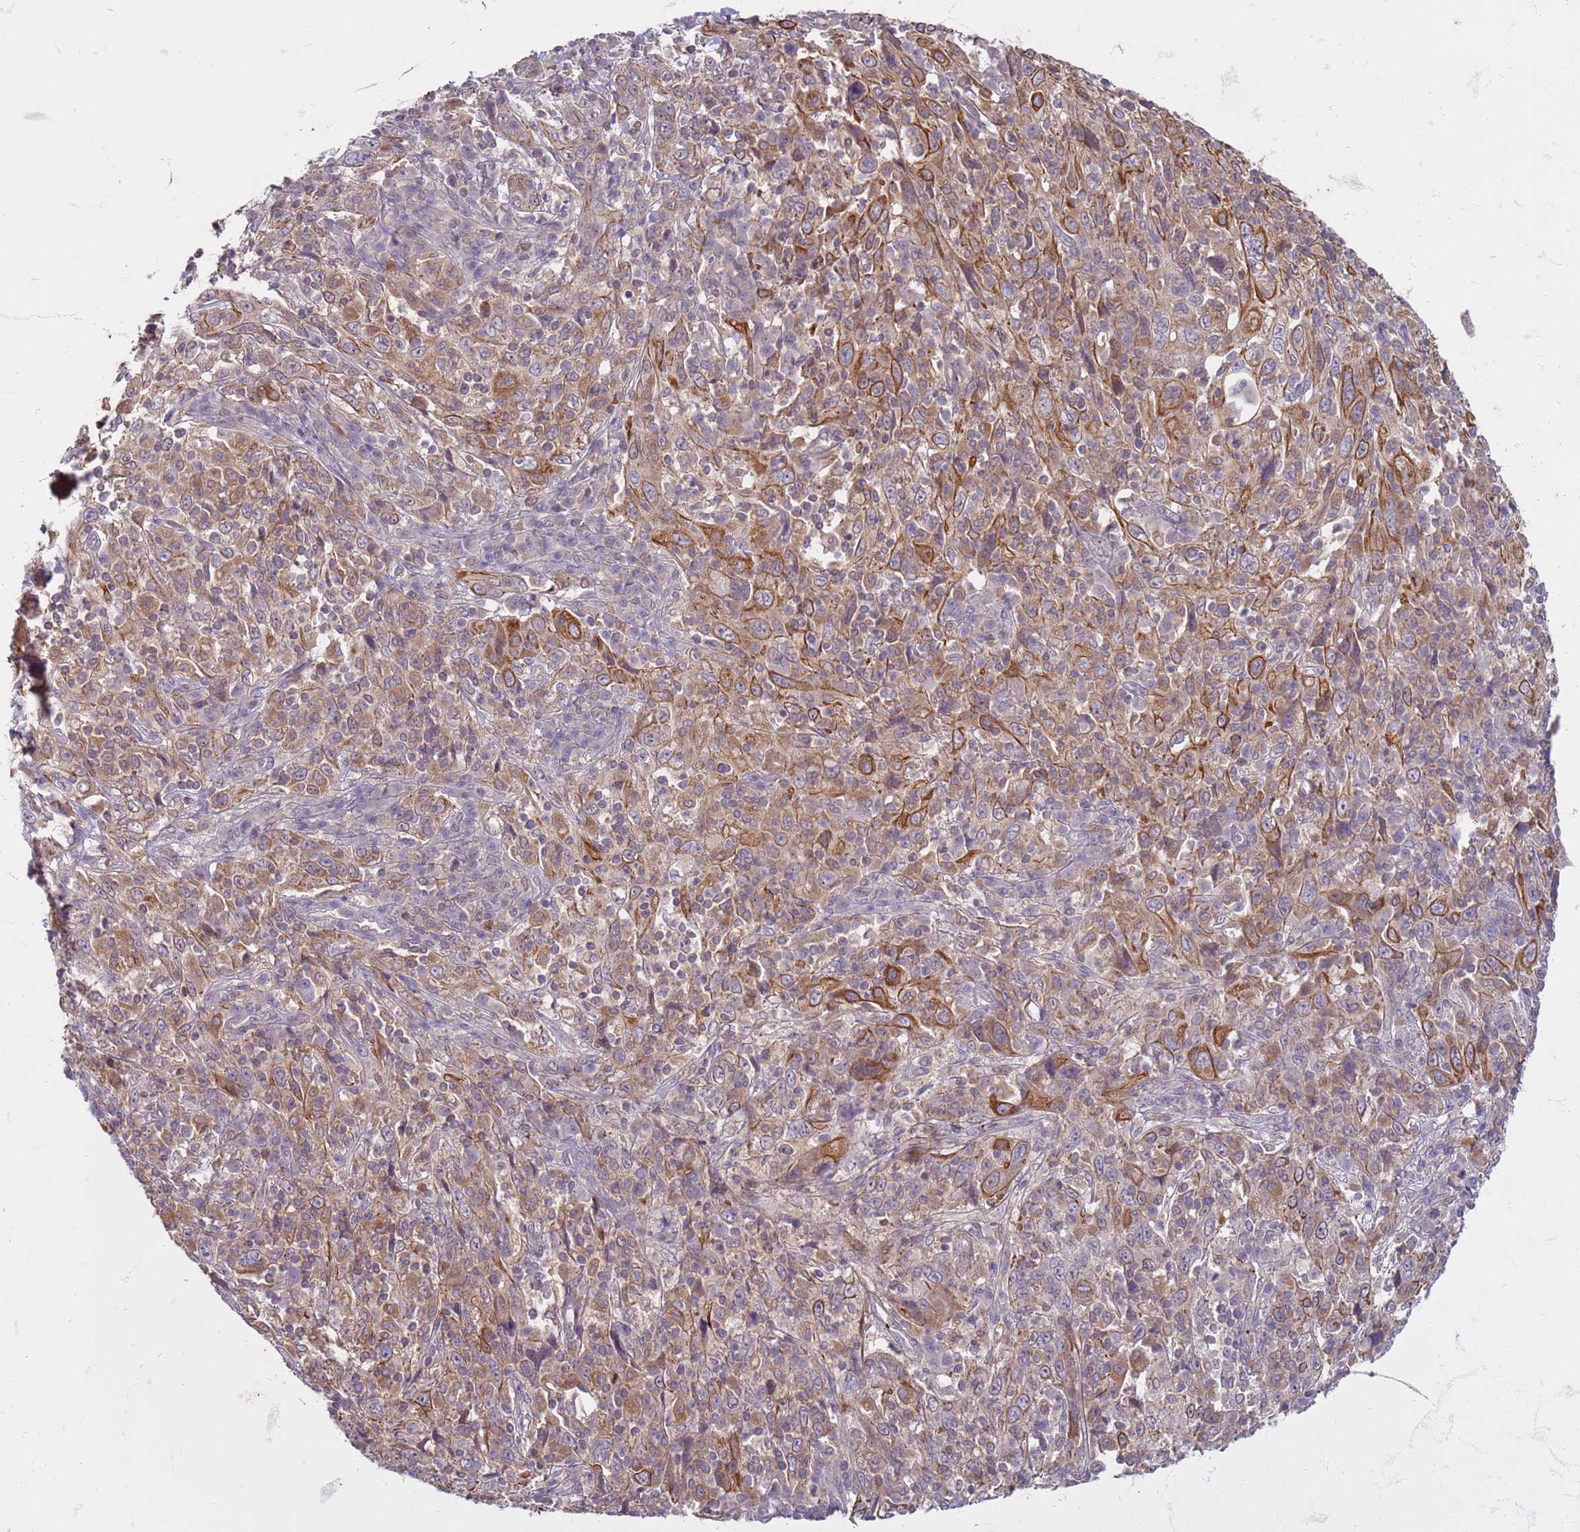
{"staining": {"intensity": "moderate", "quantity": "25%-75%", "location": "cytoplasmic/membranous"}, "tissue": "cervical cancer", "cell_type": "Tumor cells", "image_type": "cancer", "snomed": [{"axis": "morphology", "description": "Squamous cell carcinoma, NOS"}, {"axis": "topography", "description": "Cervix"}], "caption": "Squamous cell carcinoma (cervical) was stained to show a protein in brown. There is medium levels of moderate cytoplasmic/membranous staining in about 25%-75% of tumor cells.", "gene": "SLC15A3", "patient": {"sex": "female", "age": 46}}